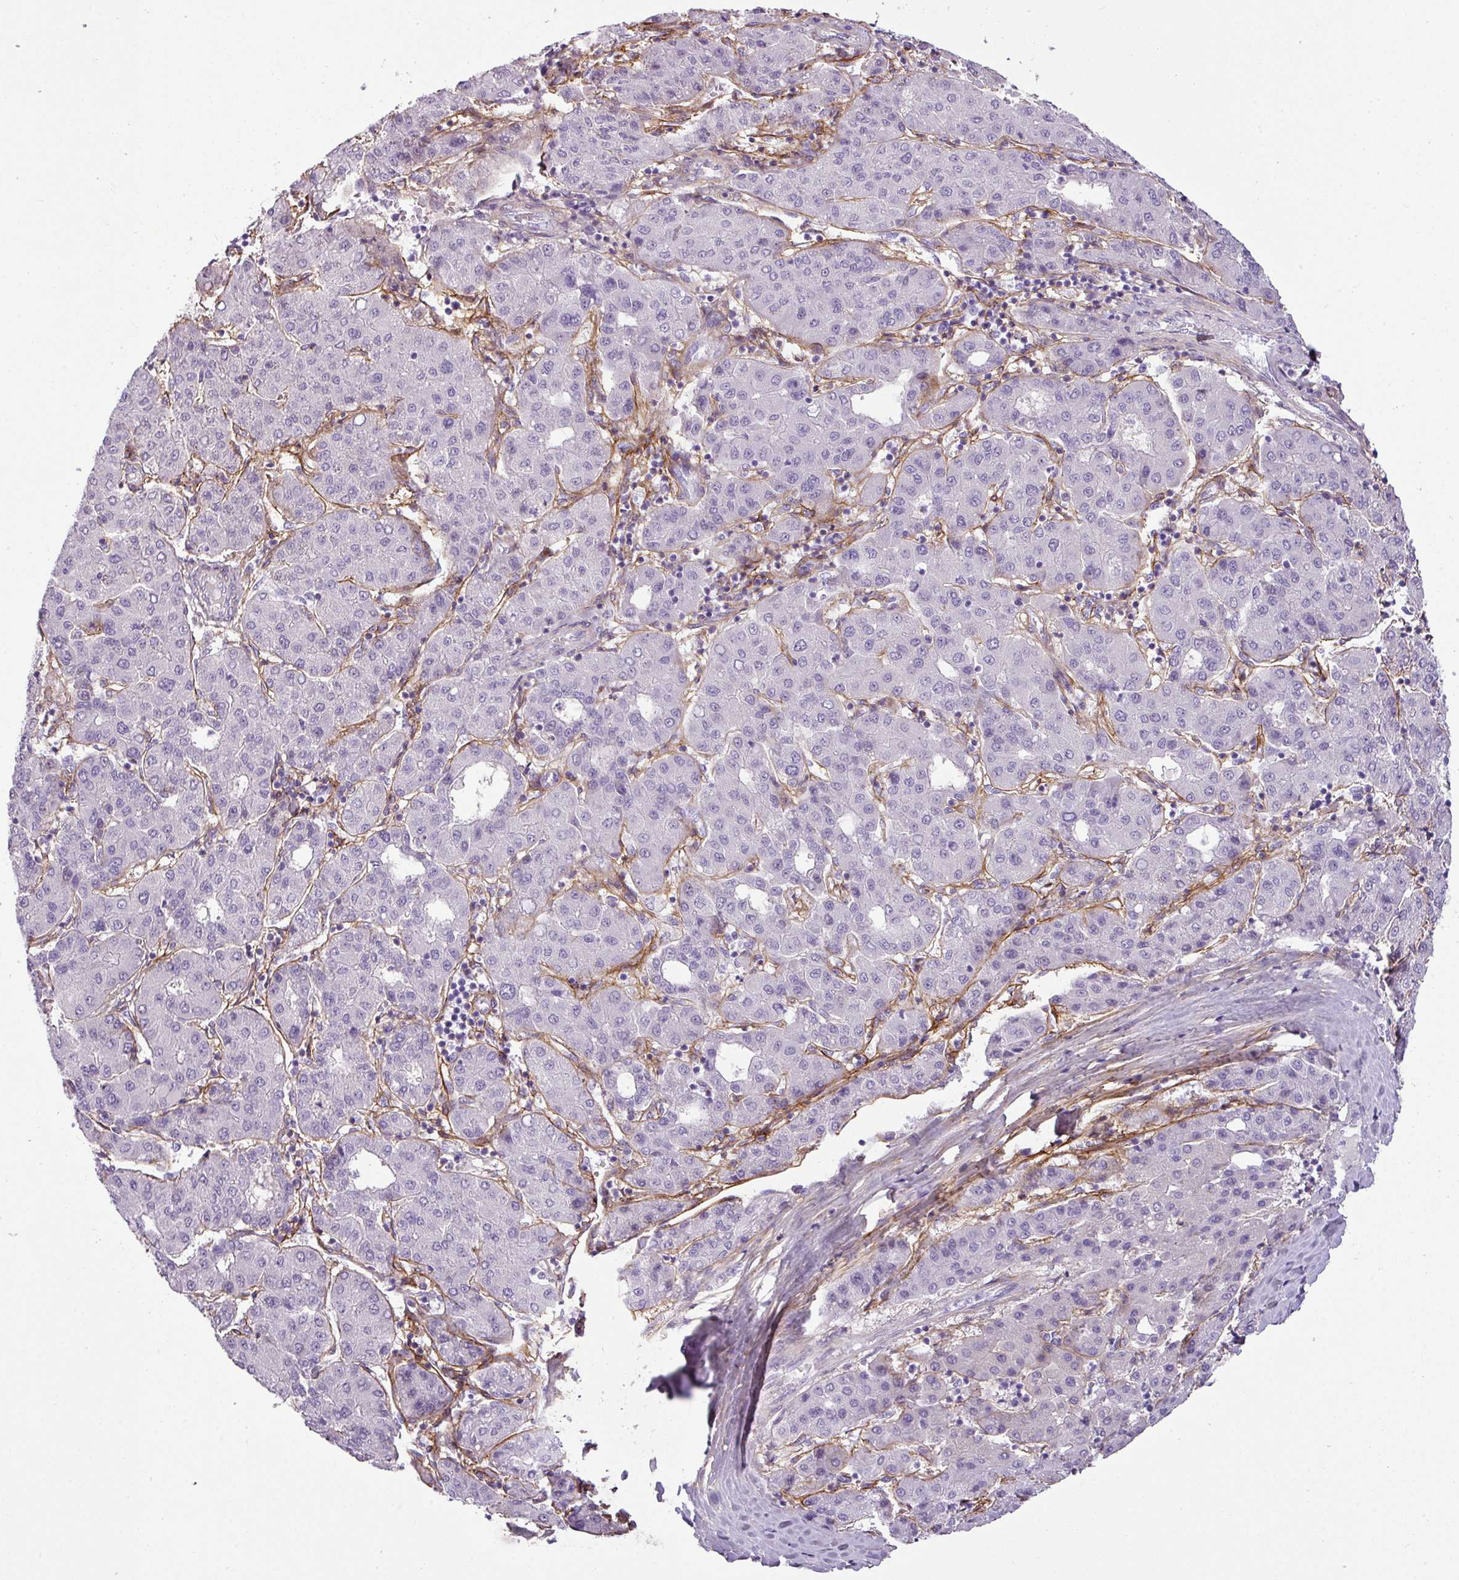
{"staining": {"intensity": "negative", "quantity": "none", "location": "none"}, "tissue": "liver cancer", "cell_type": "Tumor cells", "image_type": "cancer", "snomed": [{"axis": "morphology", "description": "Carcinoma, Hepatocellular, NOS"}, {"axis": "topography", "description": "Liver"}], "caption": "There is no significant positivity in tumor cells of hepatocellular carcinoma (liver).", "gene": "PARD6G", "patient": {"sex": "male", "age": 65}}